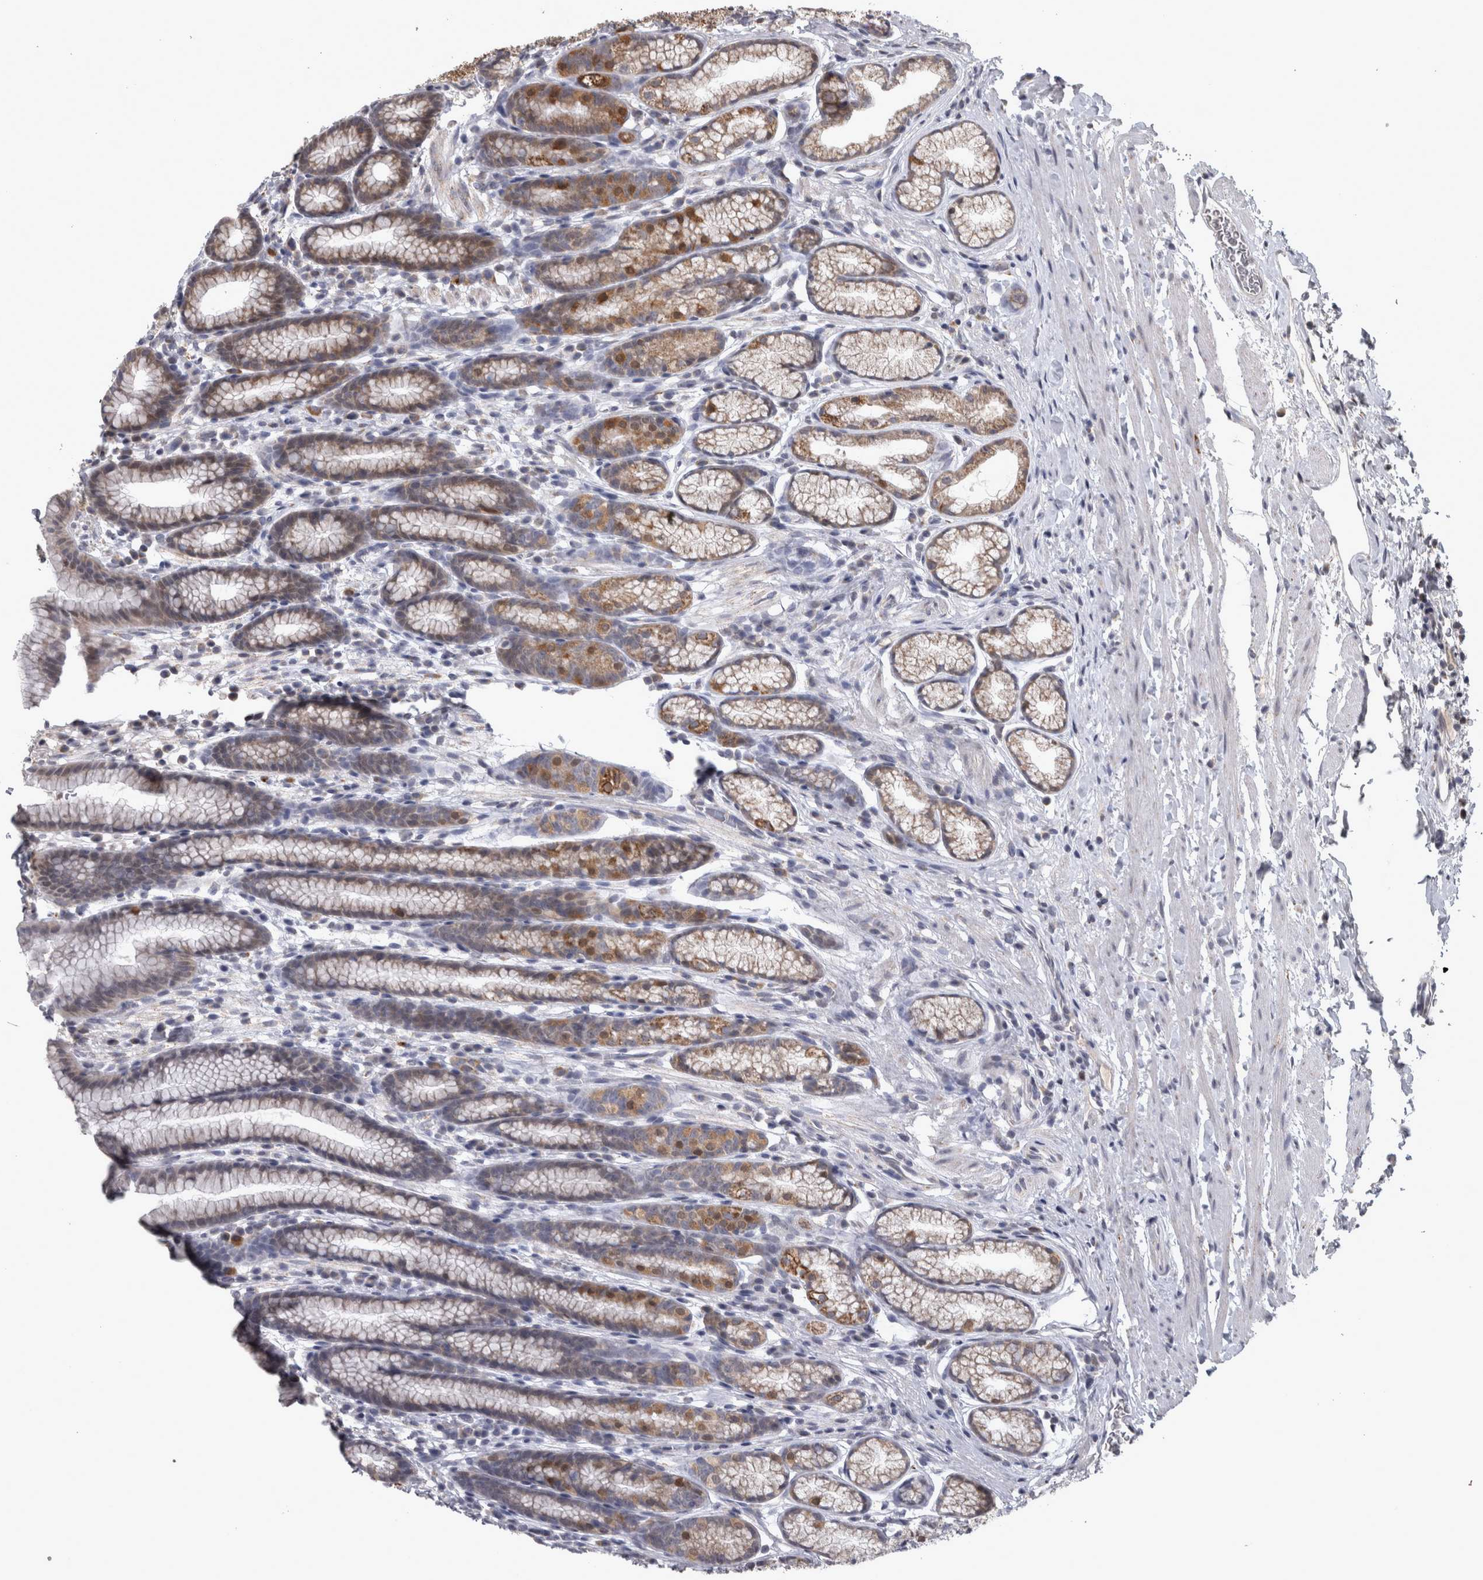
{"staining": {"intensity": "moderate", "quantity": "25%-75%", "location": "cytoplasmic/membranous"}, "tissue": "stomach", "cell_type": "Glandular cells", "image_type": "normal", "snomed": [{"axis": "morphology", "description": "Normal tissue, NOS"}, {"axis": "topography", "description": "Stomach"}], "caption": "Protein positivity by immunohistochemistry exhibits moderate cytoplasmic/membranous expression in about 25%-75% of glandular cells in unremarkable stomach. Using DAB (brown) and hematoxylin (blue) stains, captured at high magnification using brightfield microscopy.", "gene": "DBT", "patient": {"sex": "male", "age": 42}}